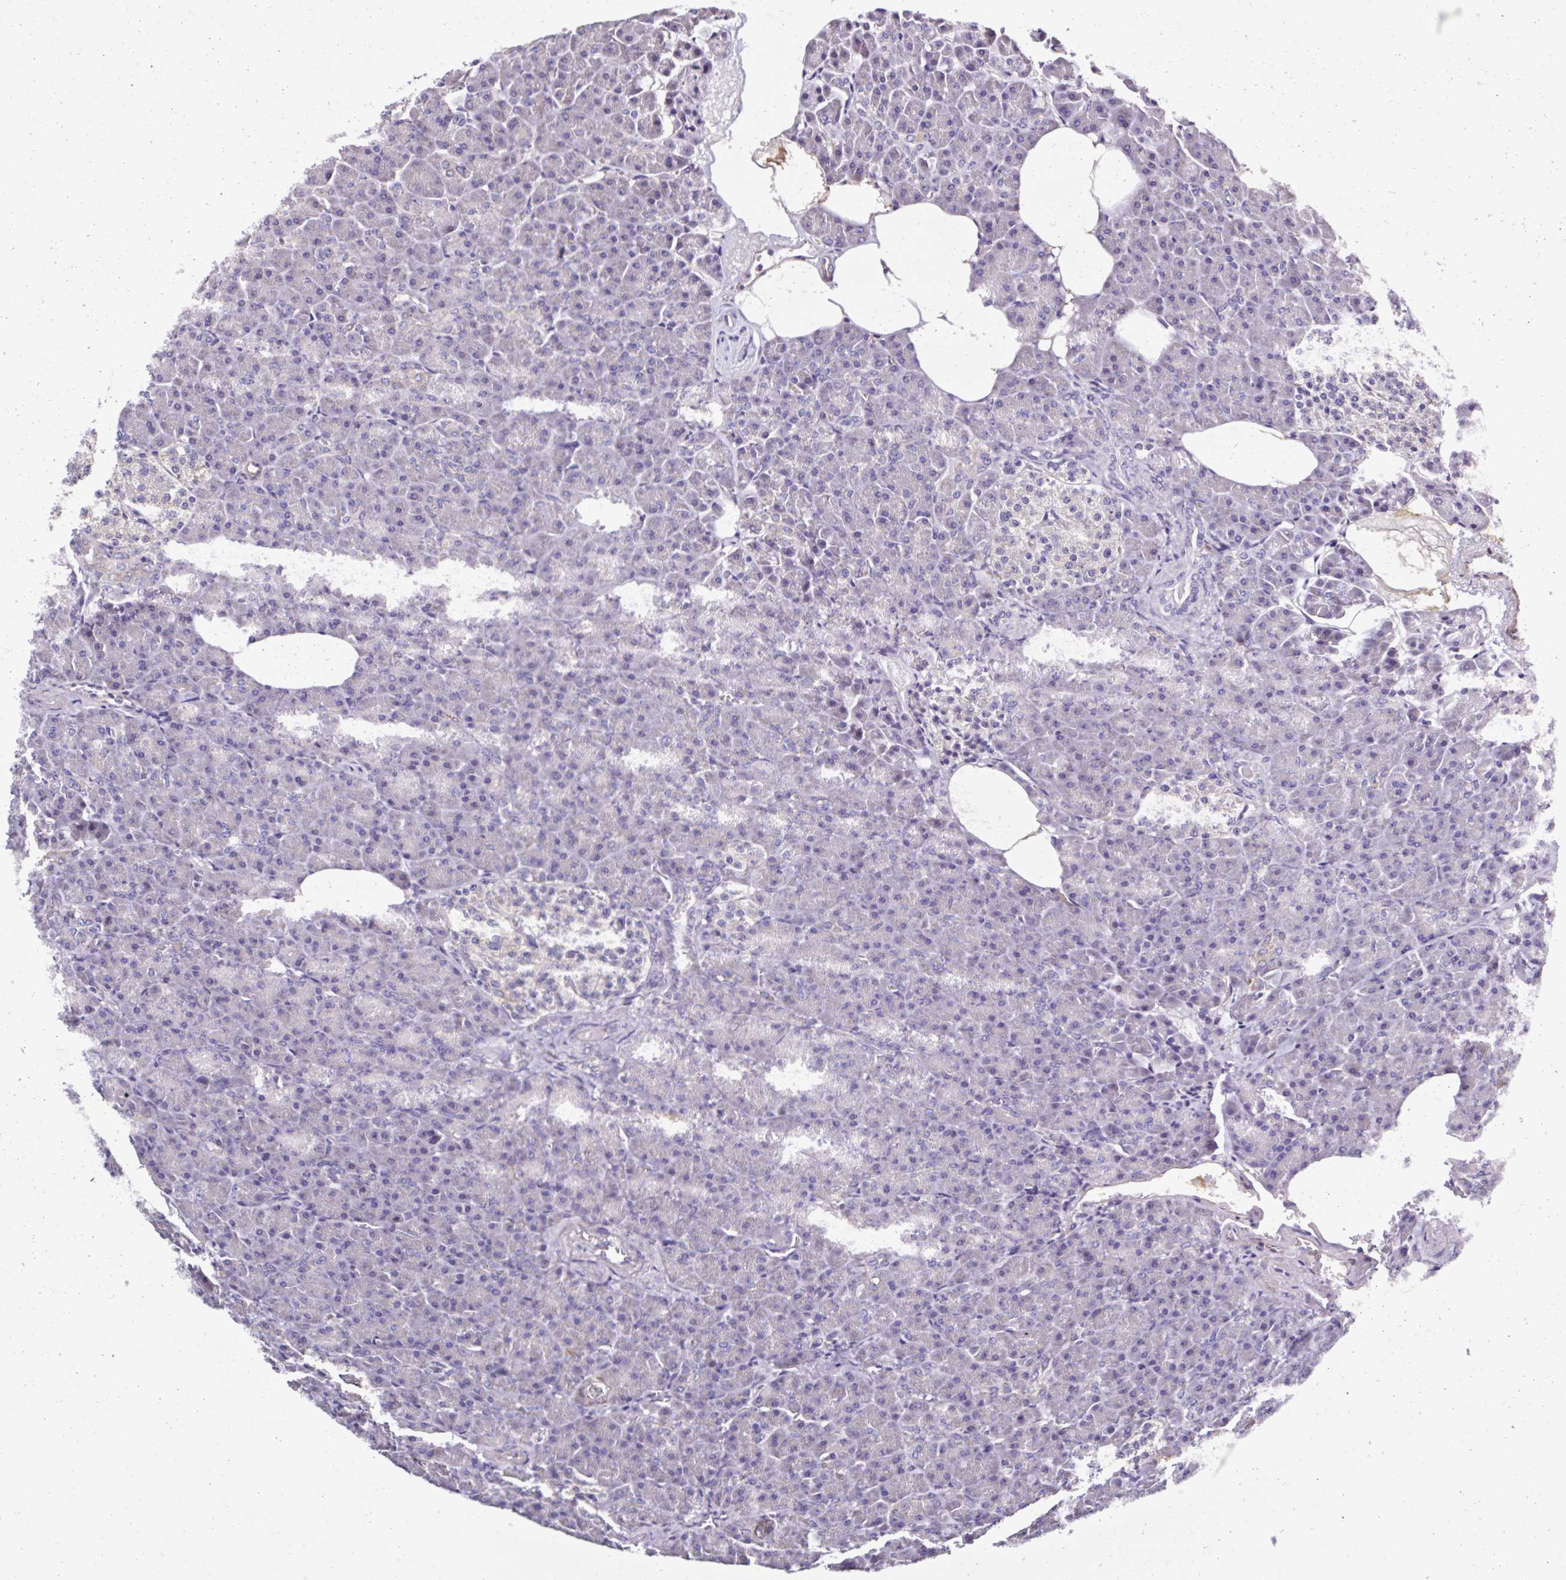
{"staining": {"intensity": "negative", "quantity": "none", "location": "none"}, "tissue": "pancreas", "cell_type": "Exocrine glandular cells", "image_type": "normal", "snomed": [{"axis": "morphology", "description": "Normal tissue, NOS"}, {"axis": "topography", "description": "Pancreas"}], "caption": "Immunohistochemistry (IHC) of benign human pancreas demonstrates no staining in exocrine glandular cells.", "gene": "PLA2G4E", "patient": {"sex": "female", "age": 74}}